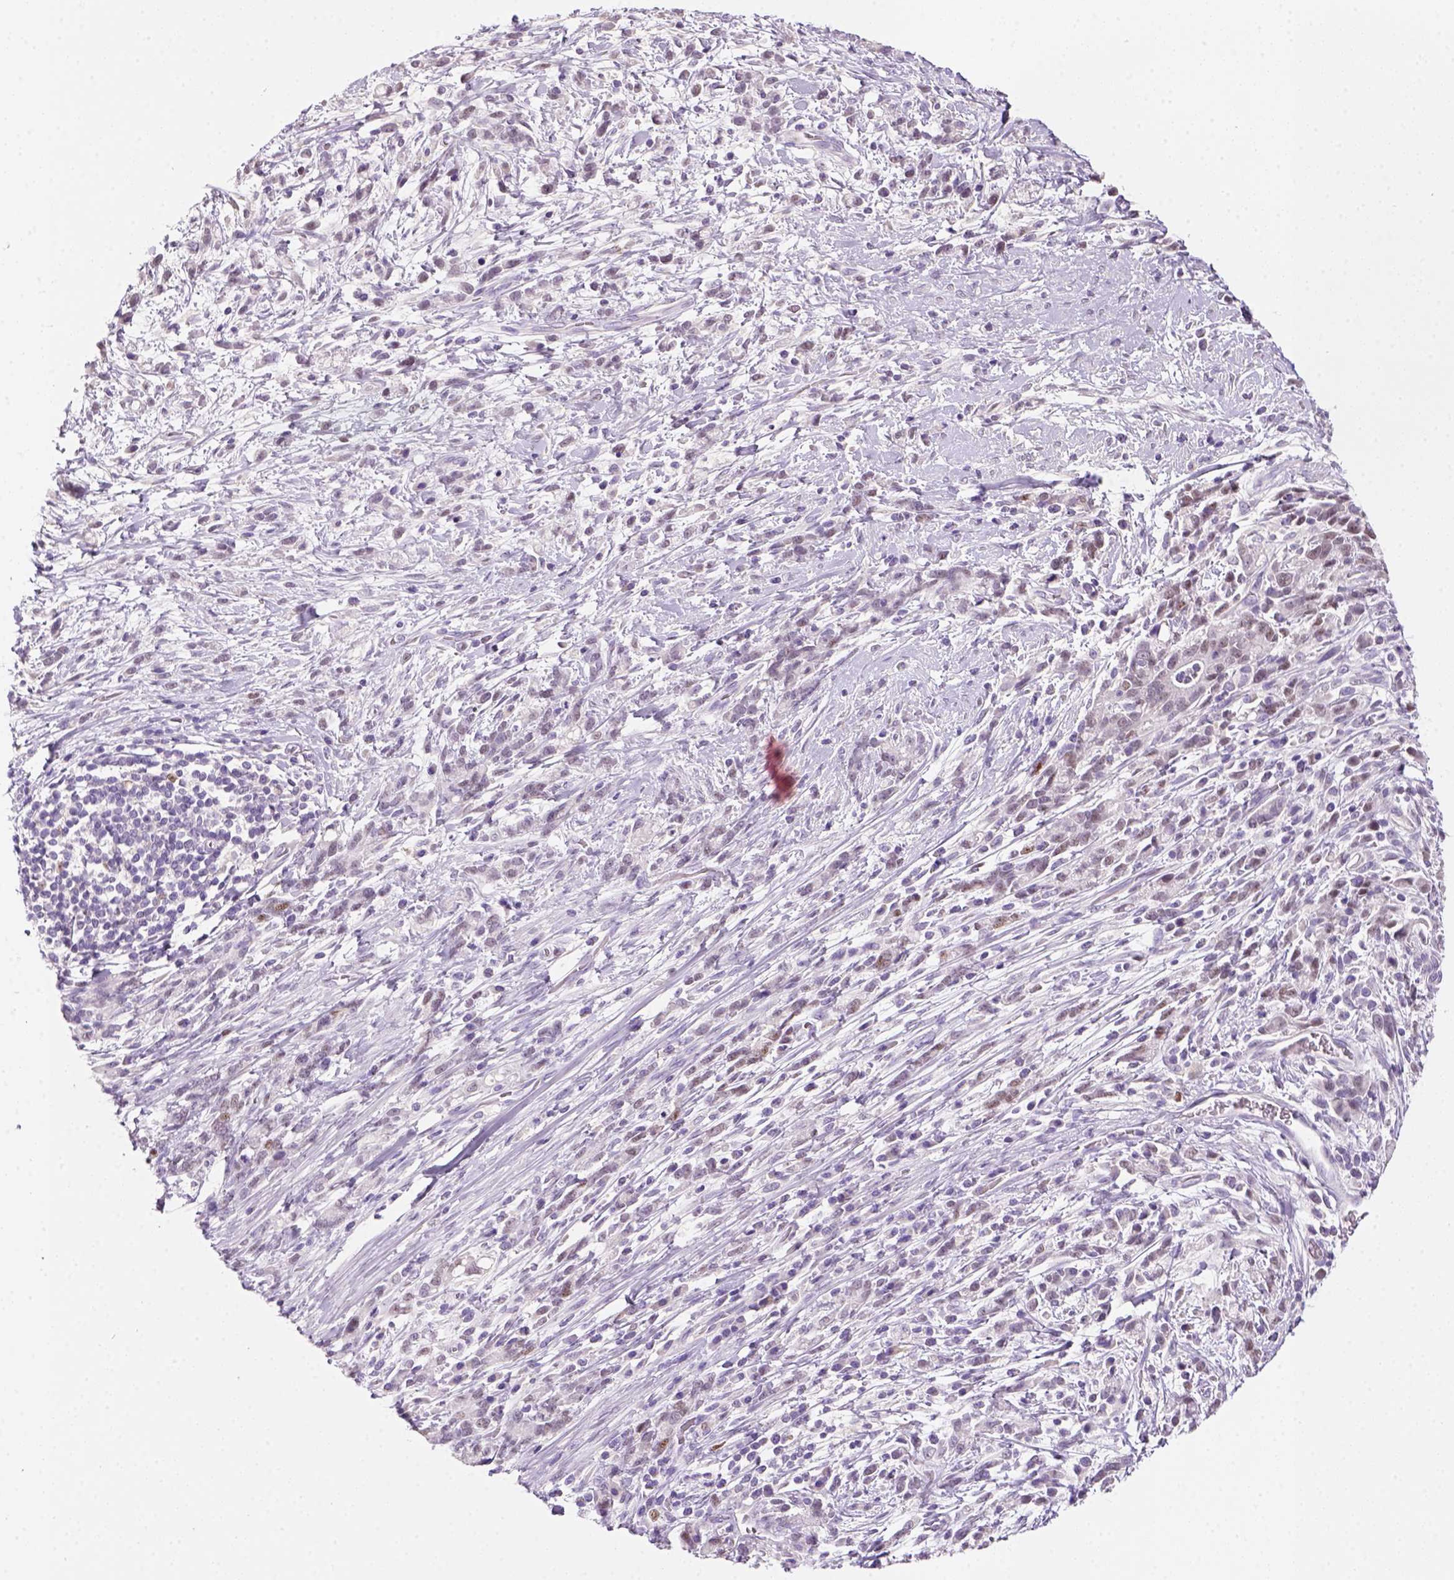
{"staining": {"intensity": "weak", "quantity": "25%-75%", "location": "nuclear"}, "tissue": "stomach cancer", "cell_type": "Tumor cells", "image_type": "cancer", "snomed": [{"axis": "morphology", "description": "Adenocarcinoma, NOS"}, {"axis": "topography", "description": "Stomach"}], "caption": "Protein expression analysis of stomach adenocarcinoma exhibits weak nuclear staining in approximately 25%-75% of tumor cells. The staining was performed using DAB to visualize the protein expression in brown, while the nuclei were stained in blue with hematoxylin (Magnification: 20x).", "gene": "ZMAT4", "patient": {"sex": "female", "age": 57}}